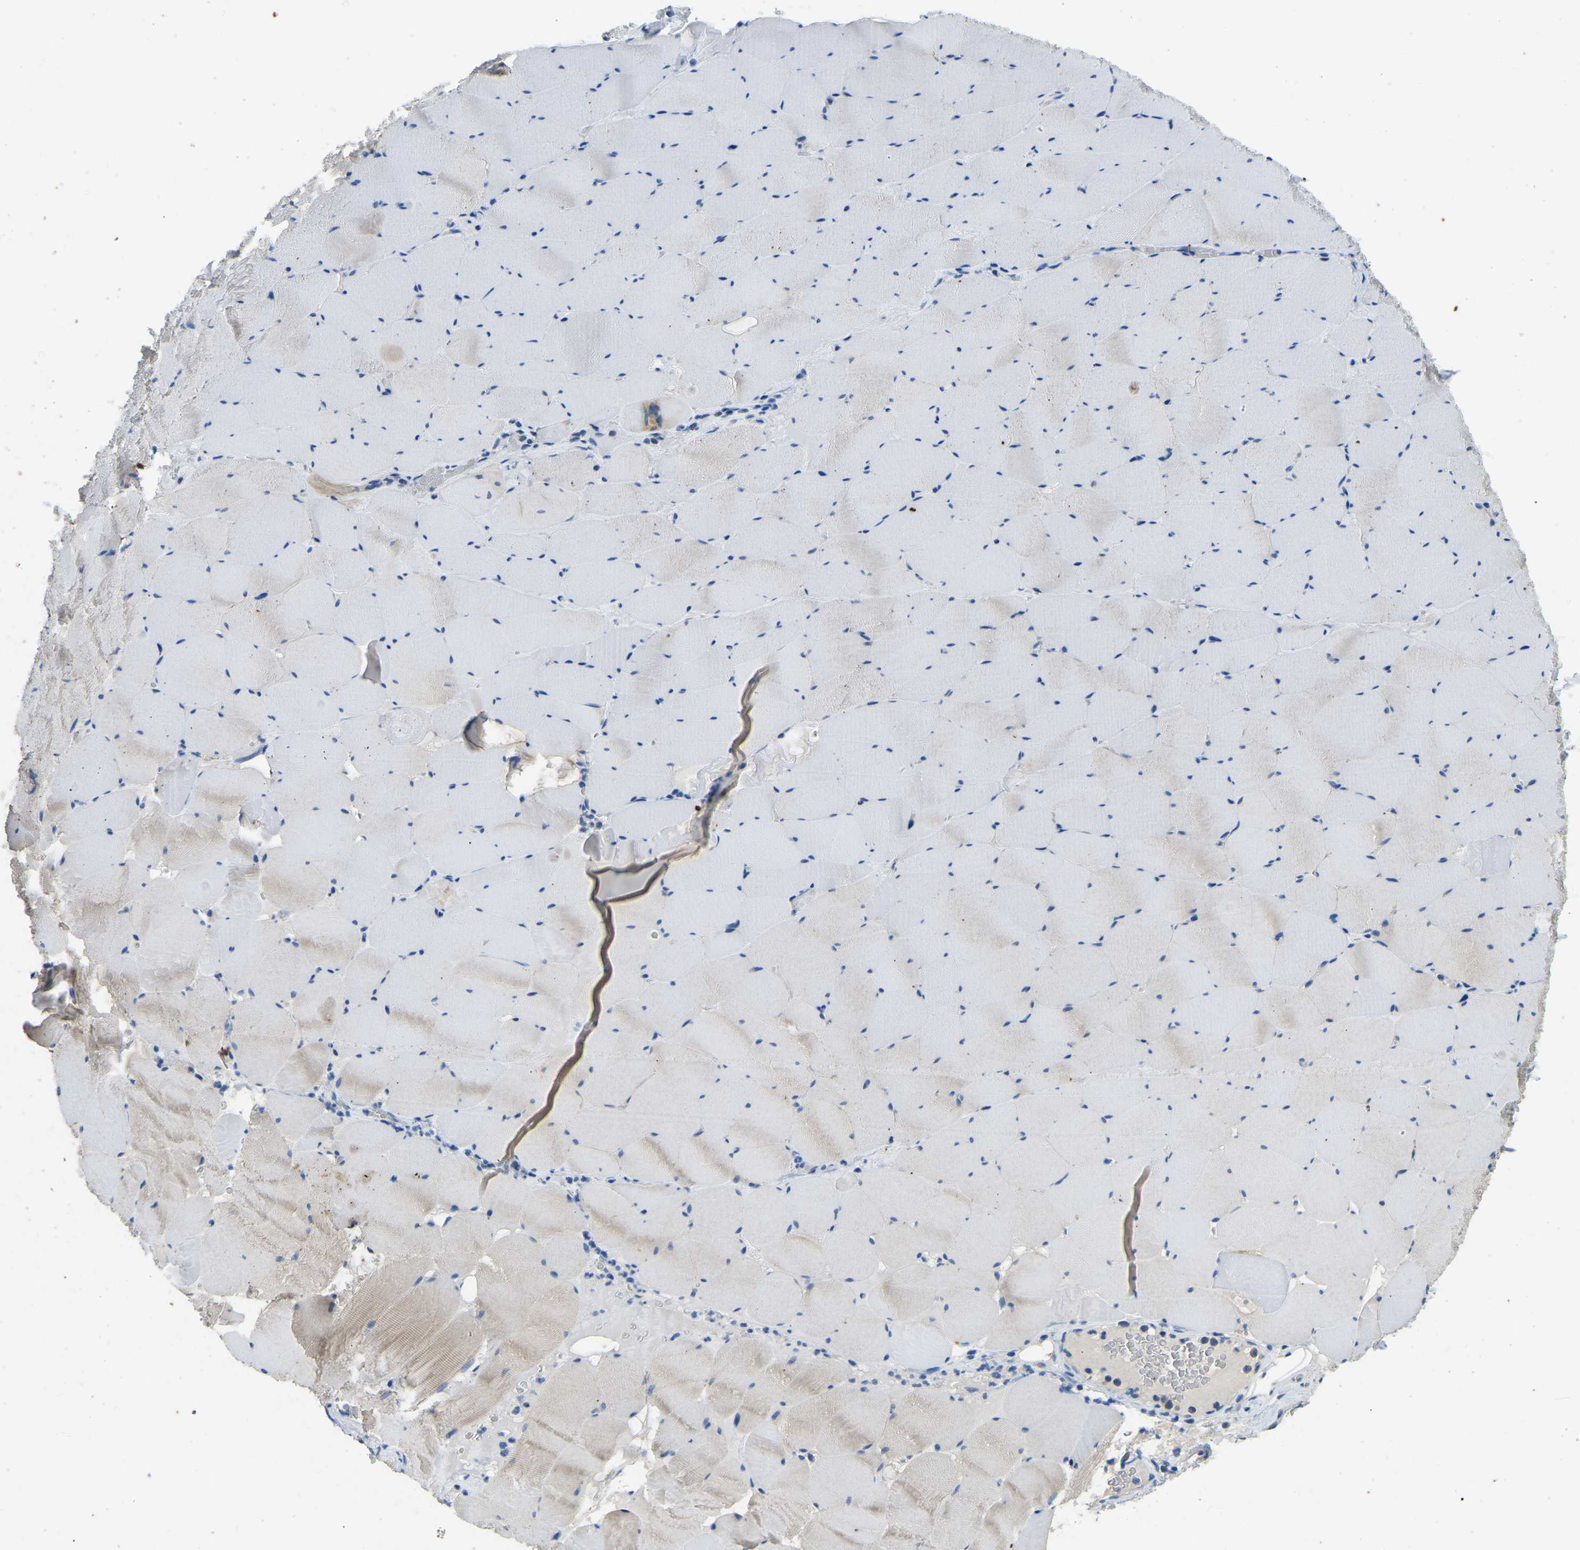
{"staining": {"intensity": "weak", "quantity": "<25%", "location": "cytoplasmic/membranous"}, "tissue": "skeletal muscle", "cell_type": "Myocytes", "image_type": "normal", "snomed": [{"axis": "morphology", "description": "Normal tissue, NOS"}, {"axis": "topography", "description": "Skeletal muscle"}], "caption": "An IHC histopathology image of benign skeletal muscle is shown. There is no staining in myocytes of skeletal muscle. (DAB (3,3'-diaminobenzidine) immunohistochemistry, high magnification).", "gene": "ZNF200", "patient": {"sex": "male", "age": 62}}